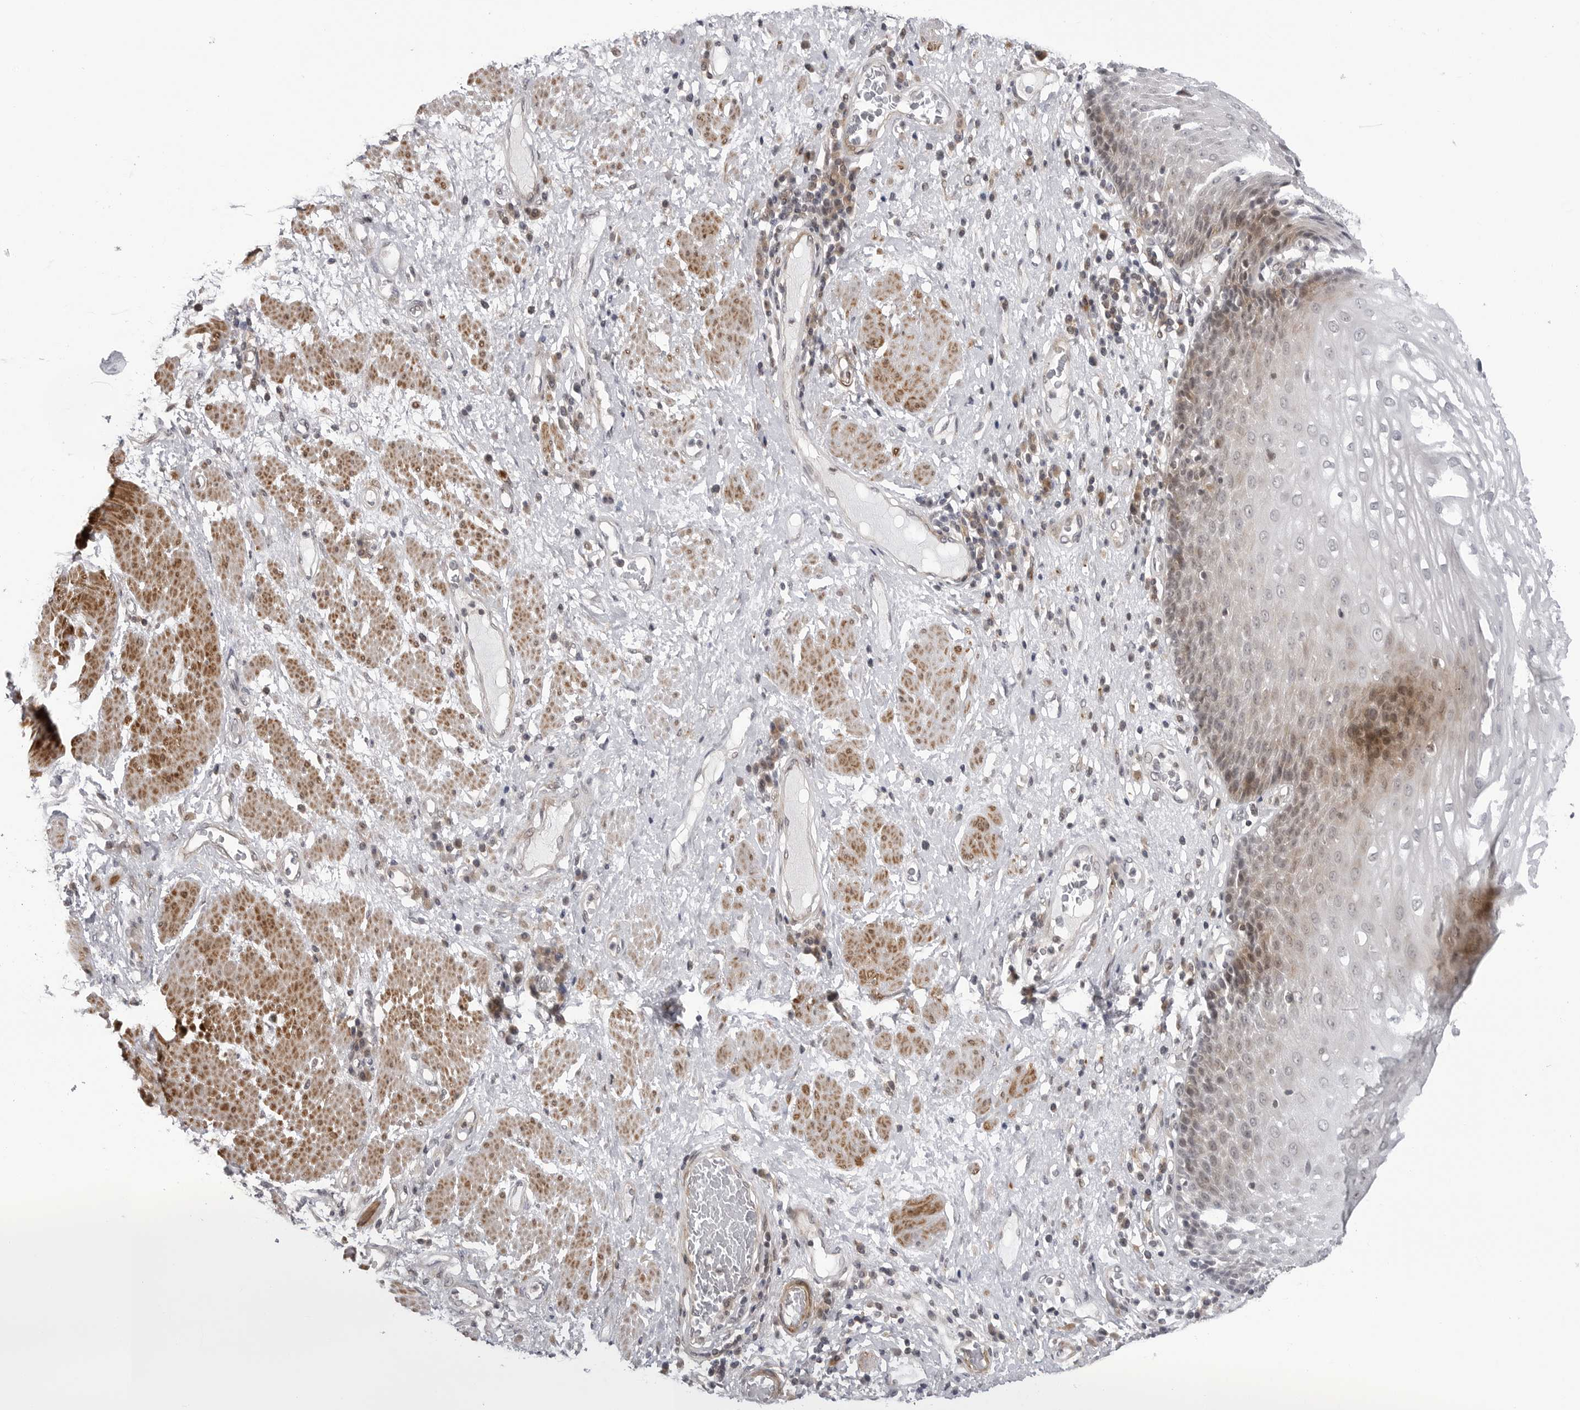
{"staining": {"intensity": "moderate", "quantity": "25%-75%", "location": "cytoplasmic/membranous,nuclear"}, "tissue": "esophagus", "cell_type": "Squamous epithelial cells", "image_type": "normal", "snomed": [{"axis": "morphology", "description": "Normal tissue, NOS"}, {"axis": "morphology", "description": "Adenocarcinoma, NOS"}, {"axis": "topography", "description": "Esophagus"}], "caption": "An image showing moderate cytoplasmic/membranous,nuclear staining in approximately 25%-75% of squamous epithelial cells in normal esophagus, as visualized by brown immunohistochemical staining.", "gene": "ADAMTS5", "patient": {"sex": "male", "age": 62}}